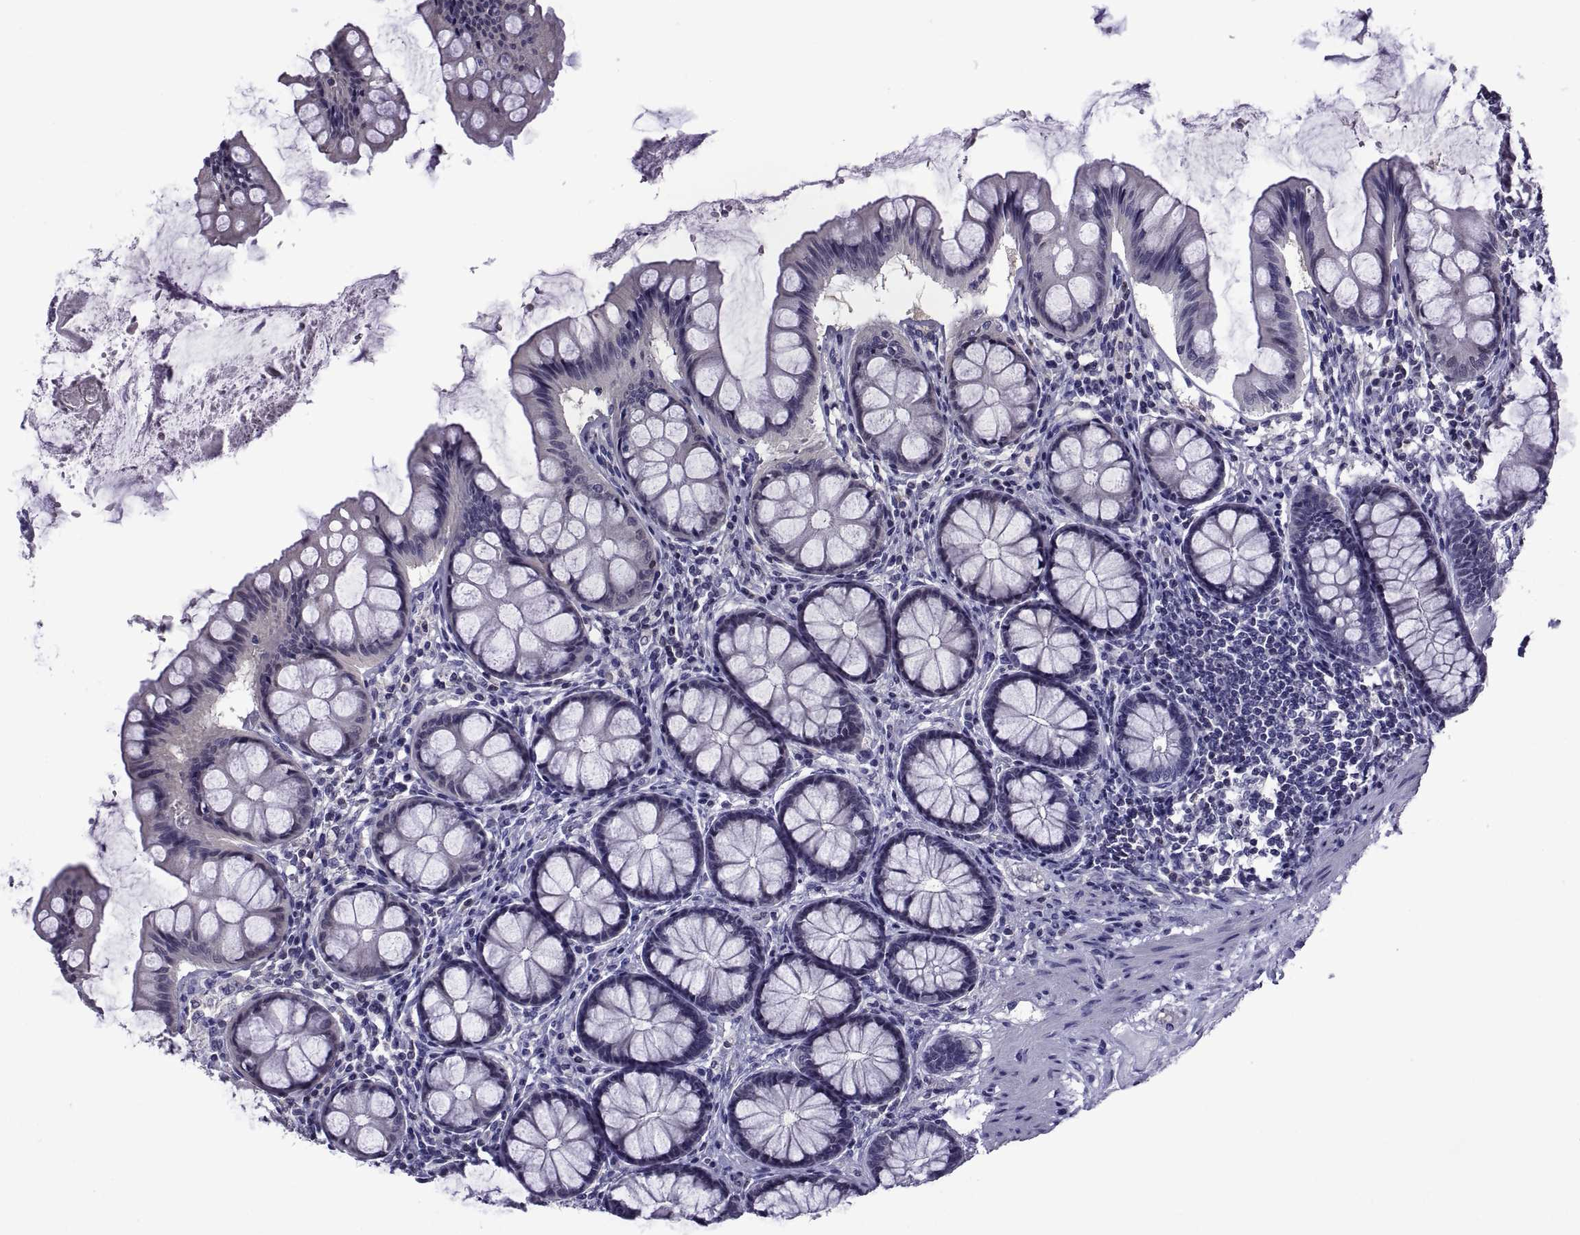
{"staining": {"intensity": "negative", "quantity": "none", "location": "none"}, "tissue": "colon", "cell_type": "Endothelial cells", "image_type": "normal", "snomed": [{"axis": "morphology", "description": "Normal tissue, NOS"}, {"axis": "topography", "description": "Colon"}], "caption": "Colon stained for a protein using IHC demonstrates no positivity endothelial cells.", "gene": "LCN9", "patient": {"sex": "female", "age": 65}}